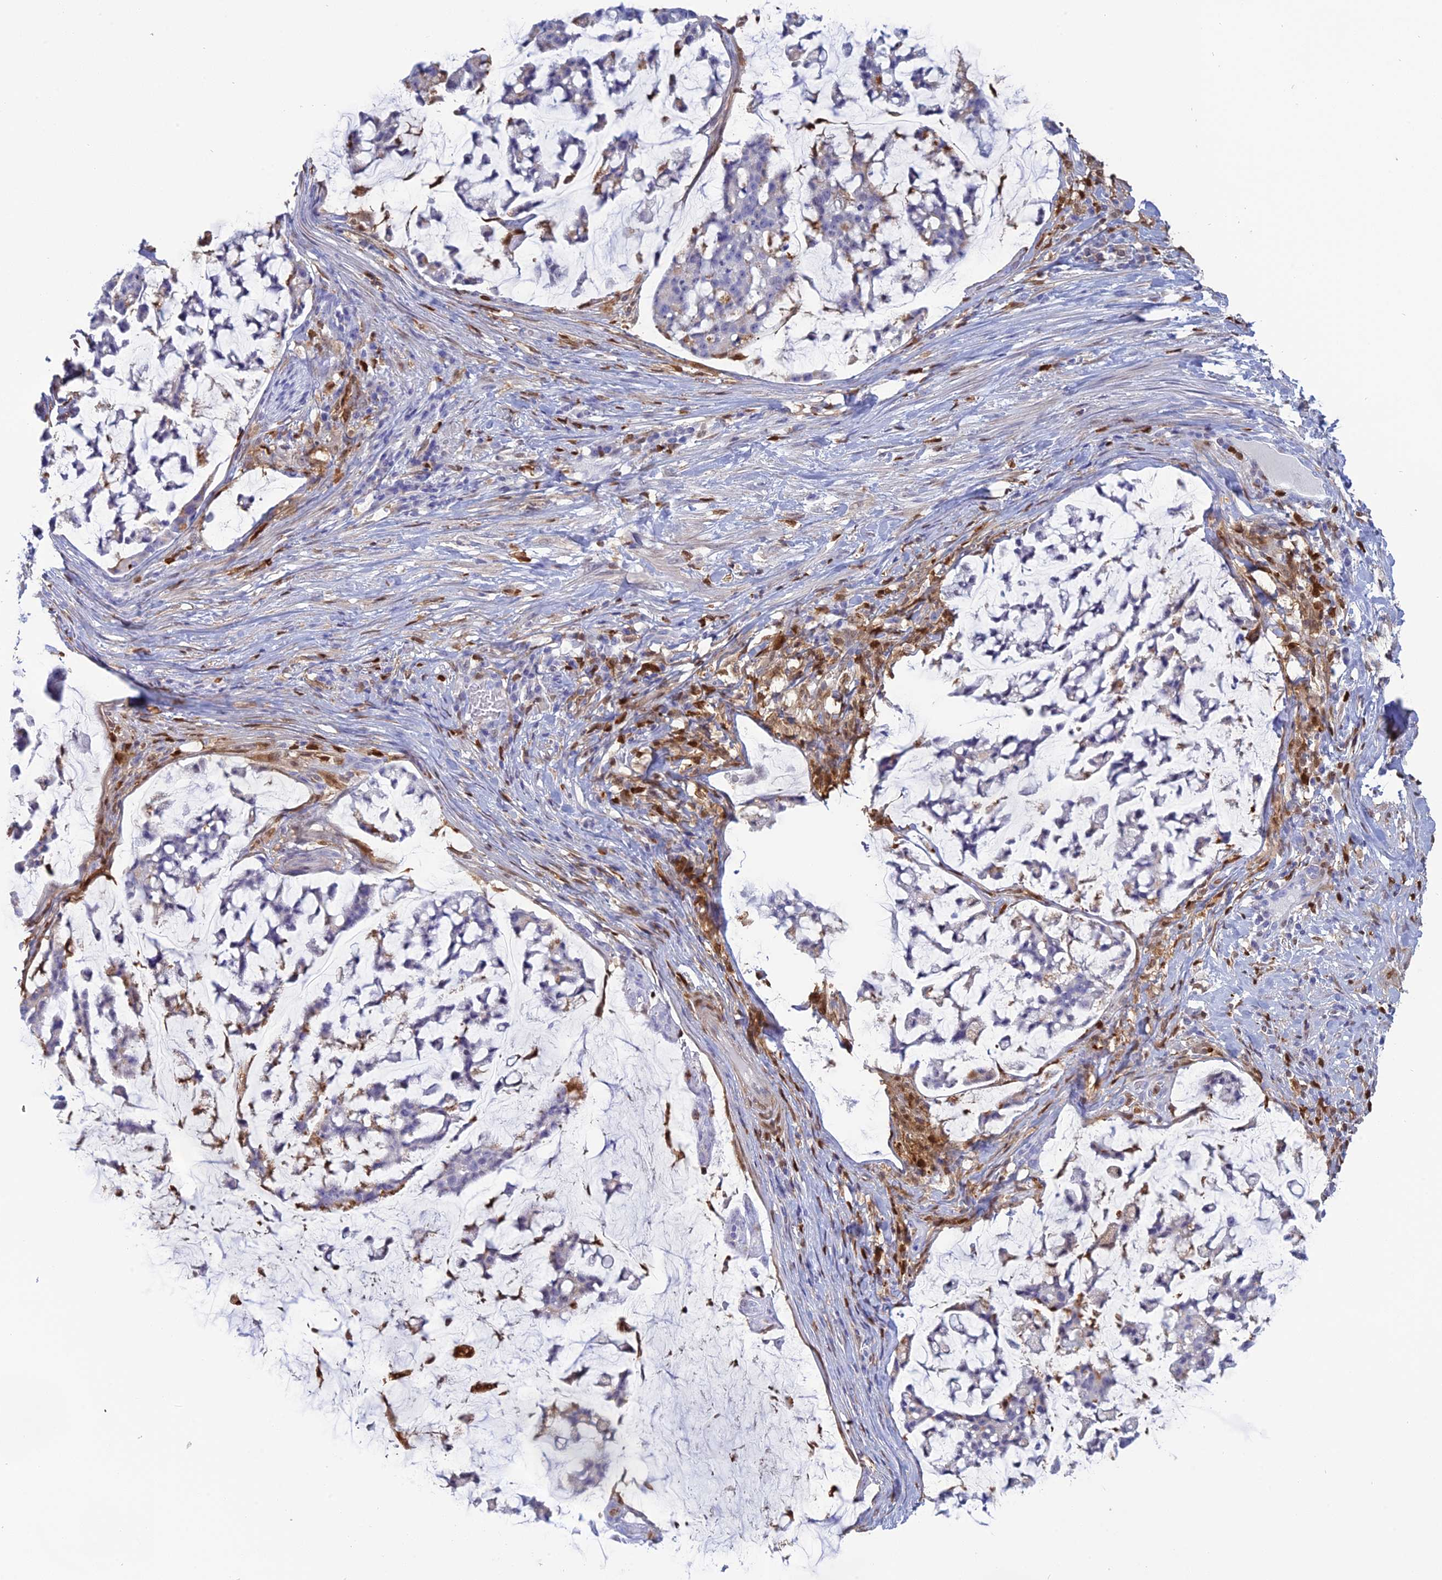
{"staining": {"intensity": "negative", "quantity": "none", "location": "none"}, "tissue": "stomach cancer", "cell_type": "Tumor cells", "image_type": "cancer", "snomed": [{"axis": "morphology", "description": "Adenocarcinoma, NOS"}, {"axis": "topography", "description": "Stomach, lower"}], "caption": "This is an immunohistochemistry (IHC) micrograph of human stomach cancer (adenocarcinoma). There is no expression in tumor cells.", "gene": "PGBD4", "patient": {"sex": "male", "age": 67}}